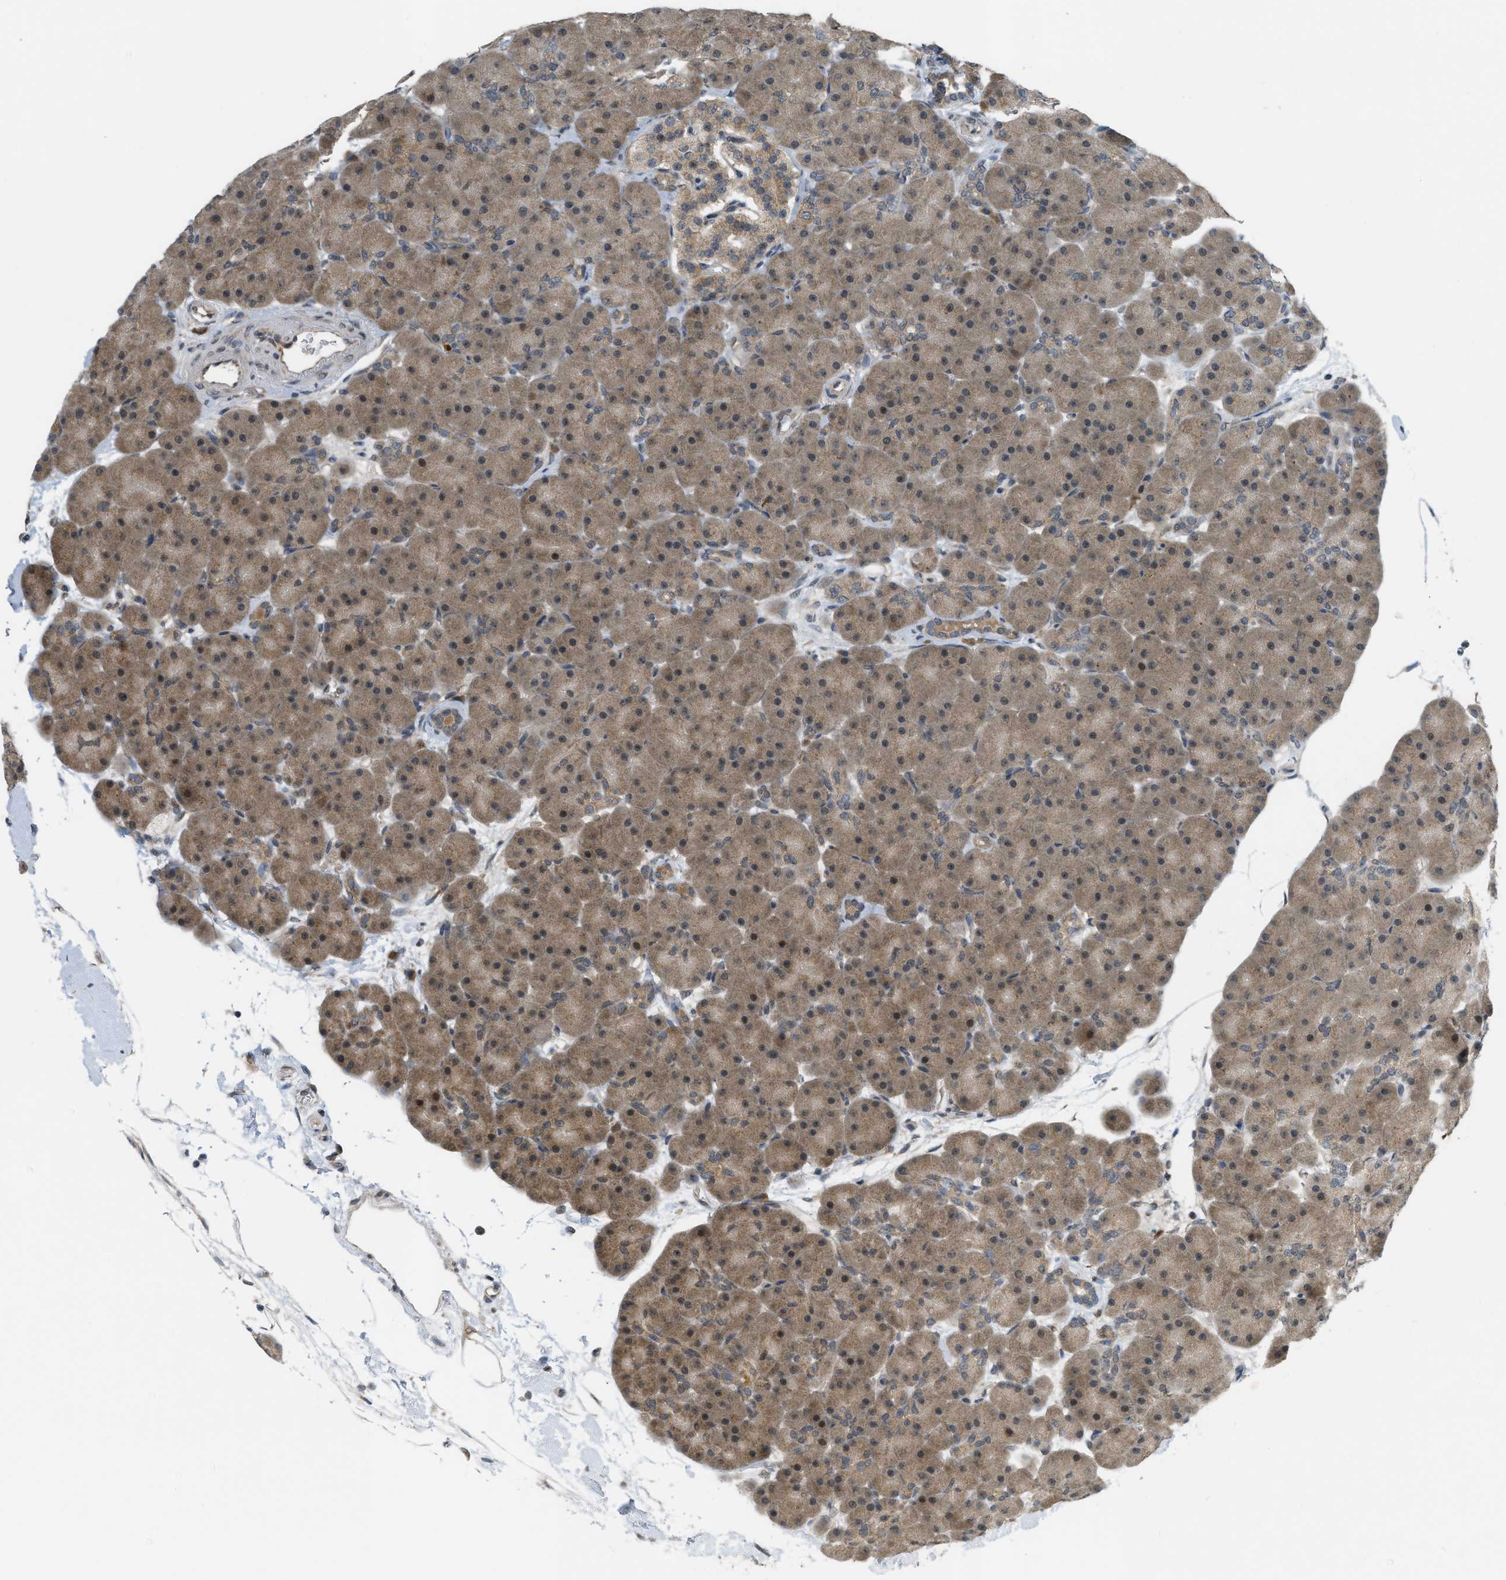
{"staining": {"intensity": "moderate", "quantity": ">75%", "location": "cytoplasmic/membranous,nuclear"}, "tissue": "pancreas", "cell_type": "Exocrine glandular cells", "image_type": "normal", "snomed": [{"axis": "morphology", "description": "Normal tissue, NOS"}, {"axis": "topography", "description": "Pancreas"}], "caption": "Immunohistochemical staining of unremarkable human pancreas displays medium levels of moderate cytoplasmic/membranous,nuclear staining in approximately >75% of exocrine glandular cells. (Stains: DAB in brown, nuclei in blue, Microscopy: brightfield microscopy at high magnification).", "gene": "PRKD1", "patient": {"sex": "male", "age": 66}}